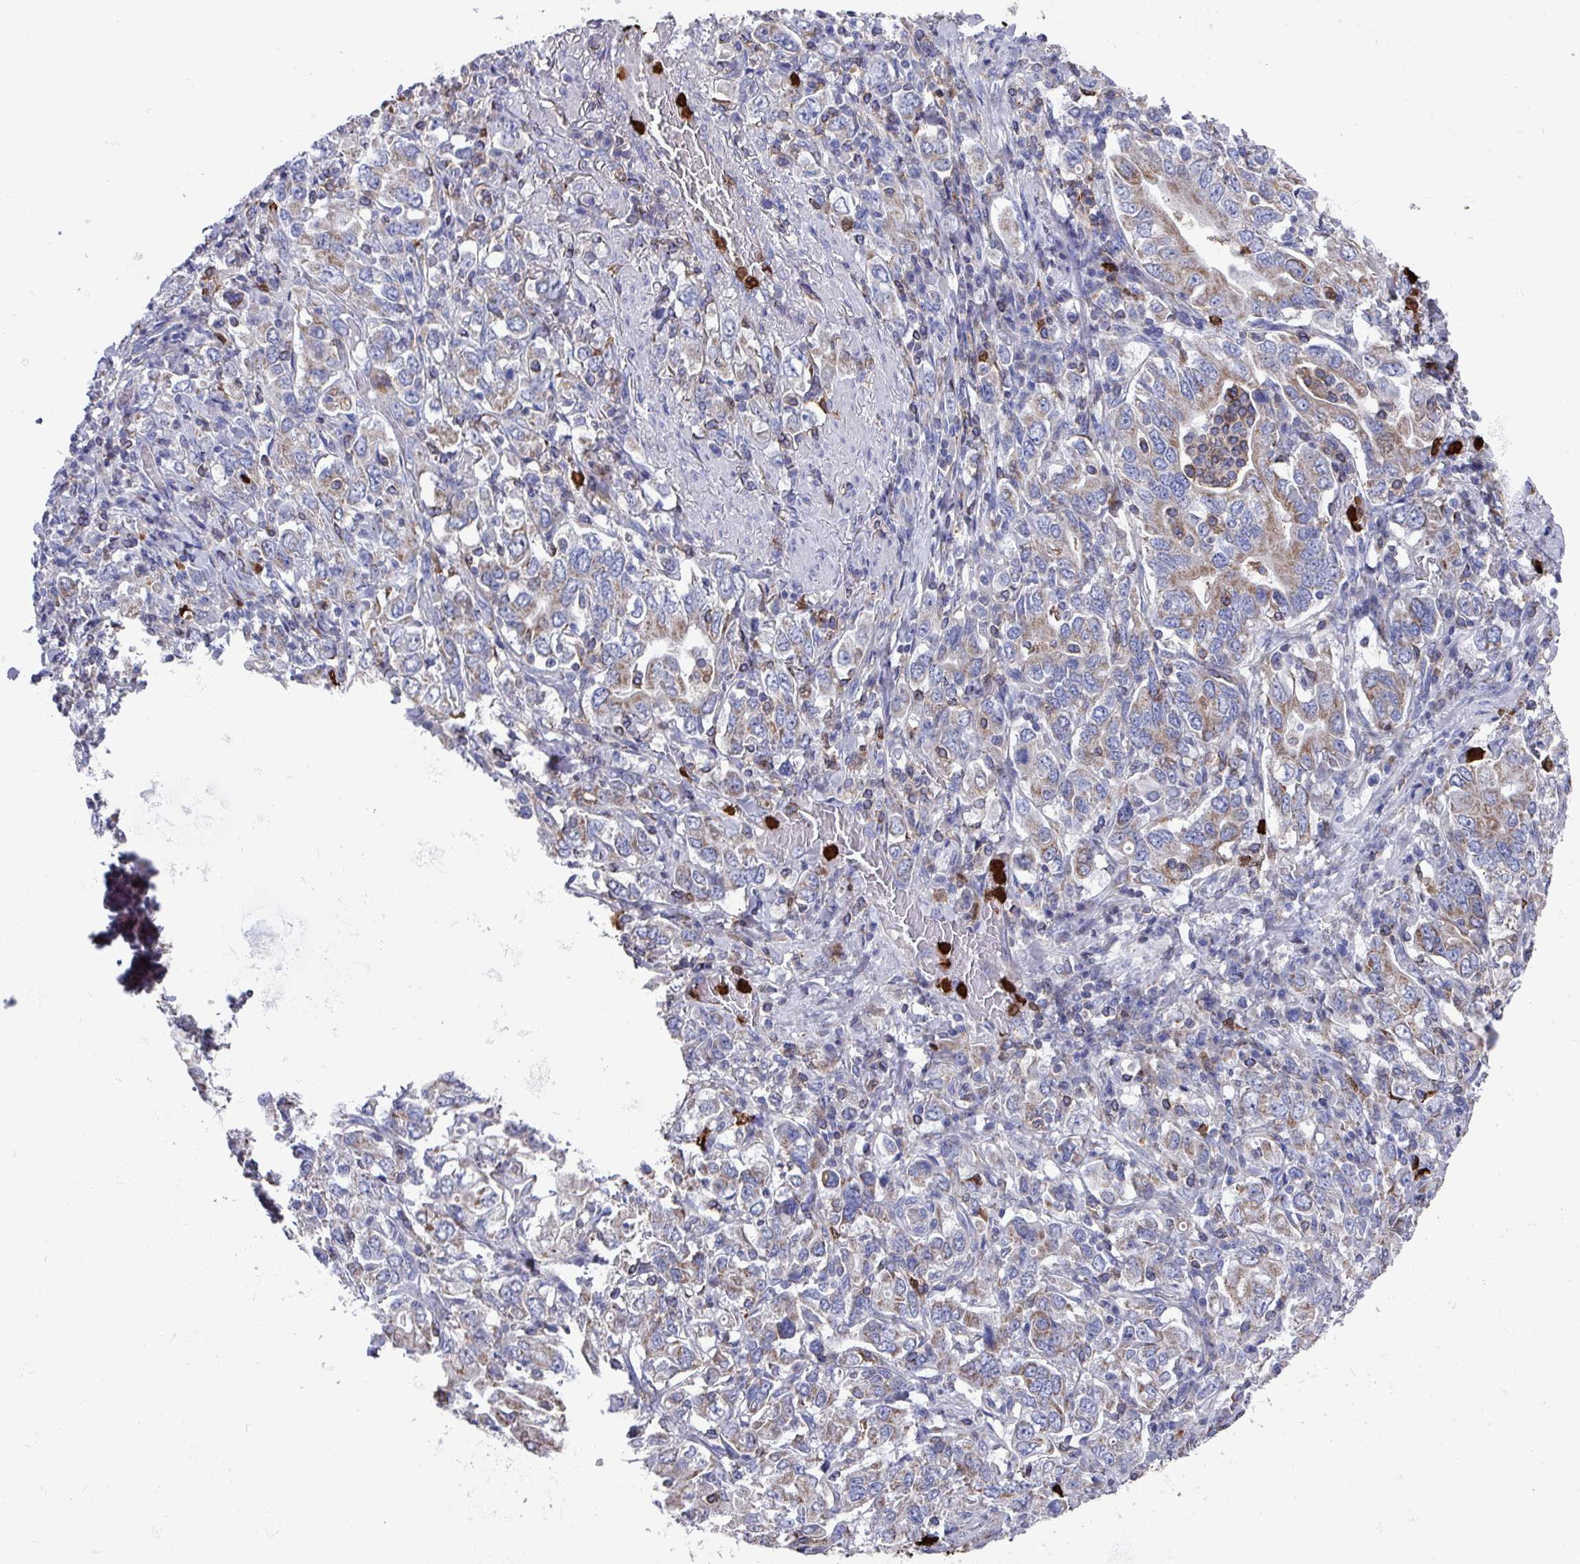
{"staining": {"intensity": "moderate", "quantity": "25%-75%", "location": "cytoplasmic/membranous"}, "tissue": "stomach cancer", "cell_type": "Tumor cells", "image_type": "cancer", "snomed": [{"axis": "morphology", "description": "Adenocarcinoma, NOS"}, {"axis": "topography", "description": "Stomach, upper"}, {"axis": "topography", "description": "Stomach"}], "caption": "Stomach adenocarcinoma stained with immunohistochemistry (IHC) reveals moderate cytoplasmic/membranous expression in approximately 25%-75% of tumor cells.", "gene": "UQCC2", "patient": {"sex": "male", "age": 62}}